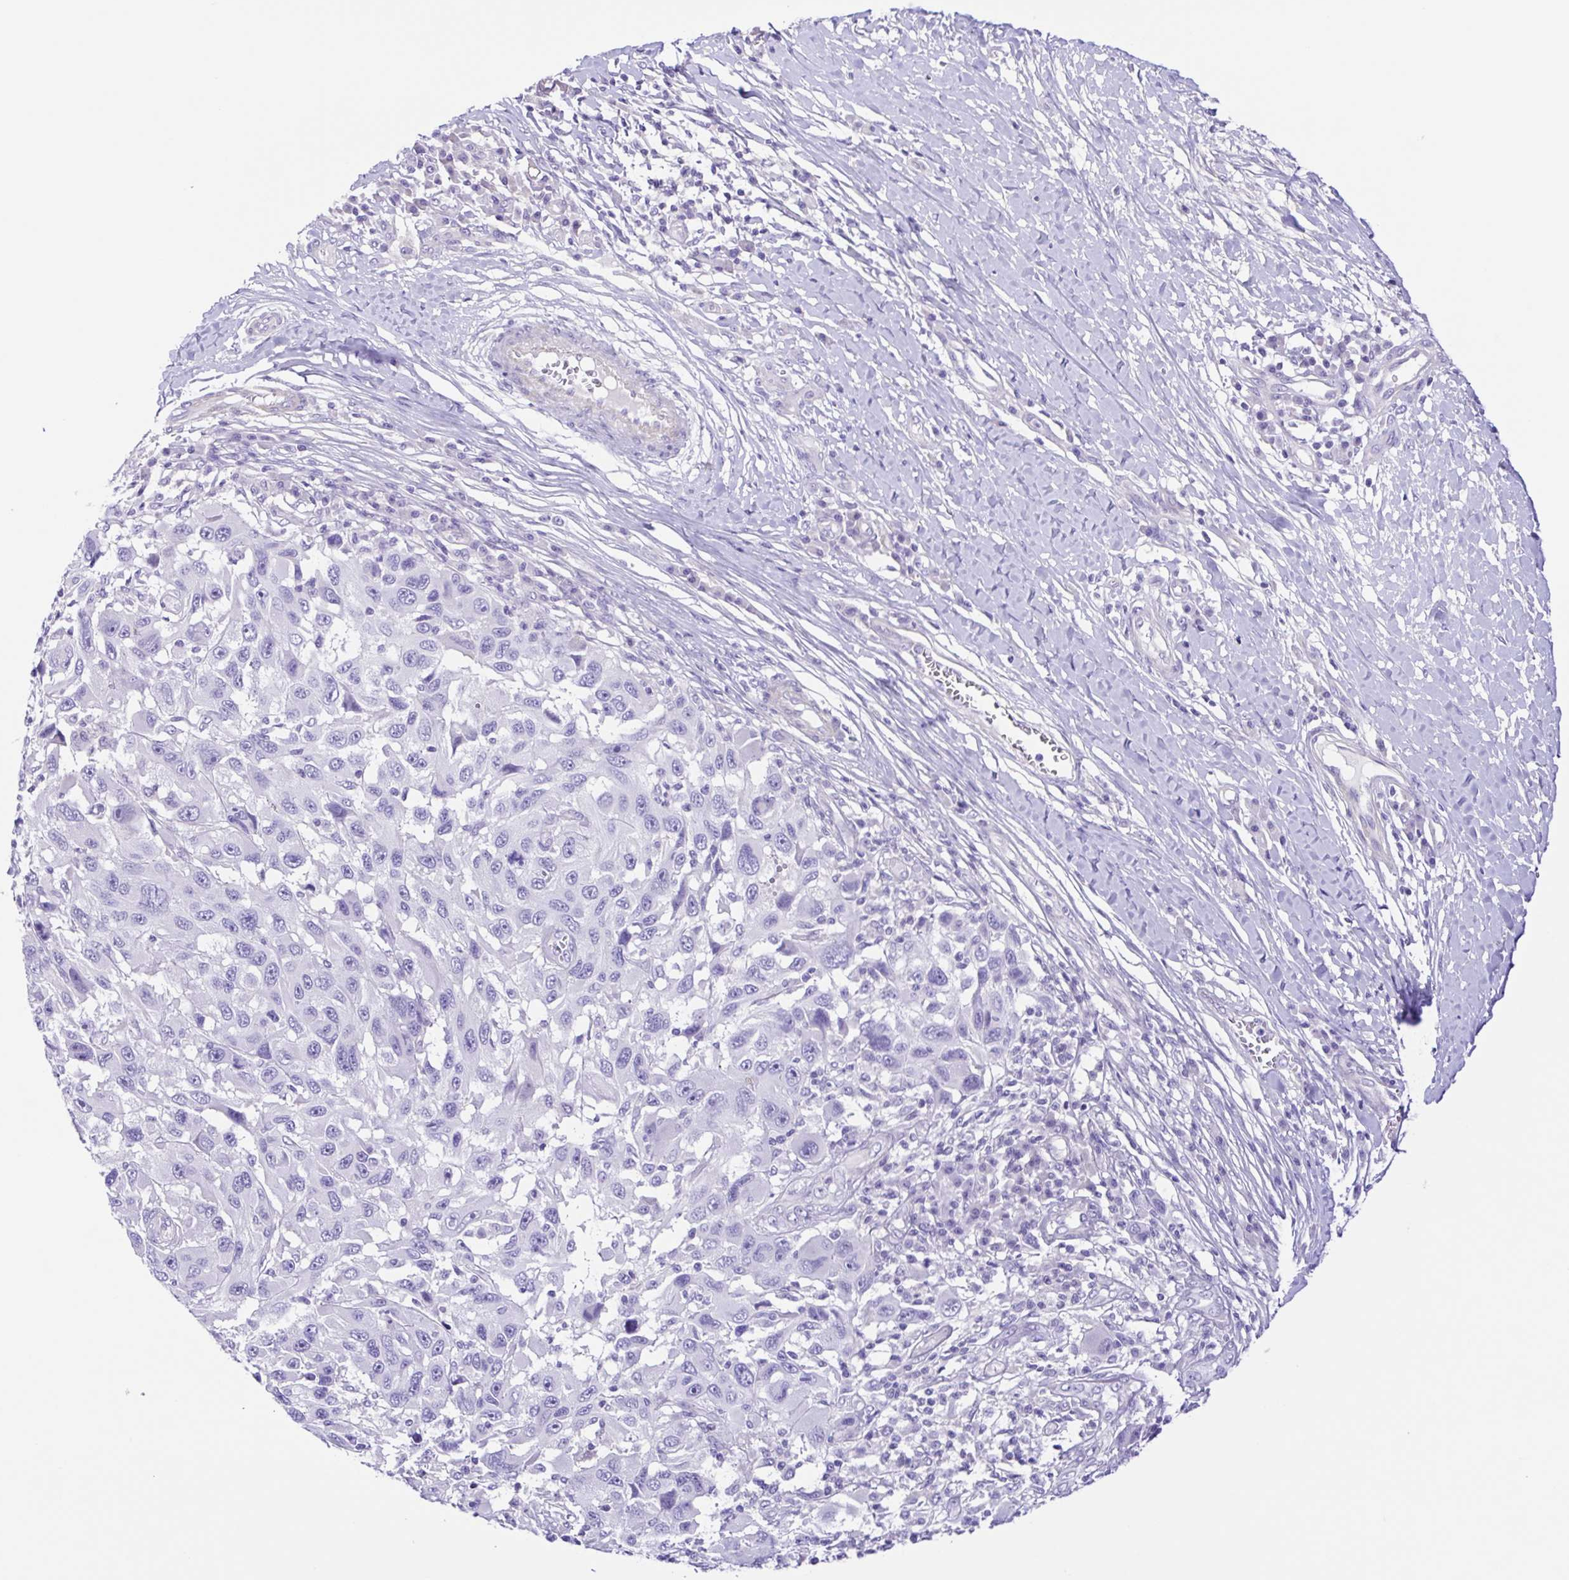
{"staining": {"intensity": "negative", "quantity": "none", "location": "none"}, "tissue": "melanoma", "cell_type": "Tumor cells", "image_type": "cancer", "snomed": [{"axis": "morphology", "description": "Malignant melanoma, NOS"}, {"axis": "topography", "description": "Skin"}], "caption": "Immunohistochemical staining of human malignant melanoma shows no significant staining in tumor cells.", "gene": "ISM2", "patient": {"sex": "male", "age": 53}}